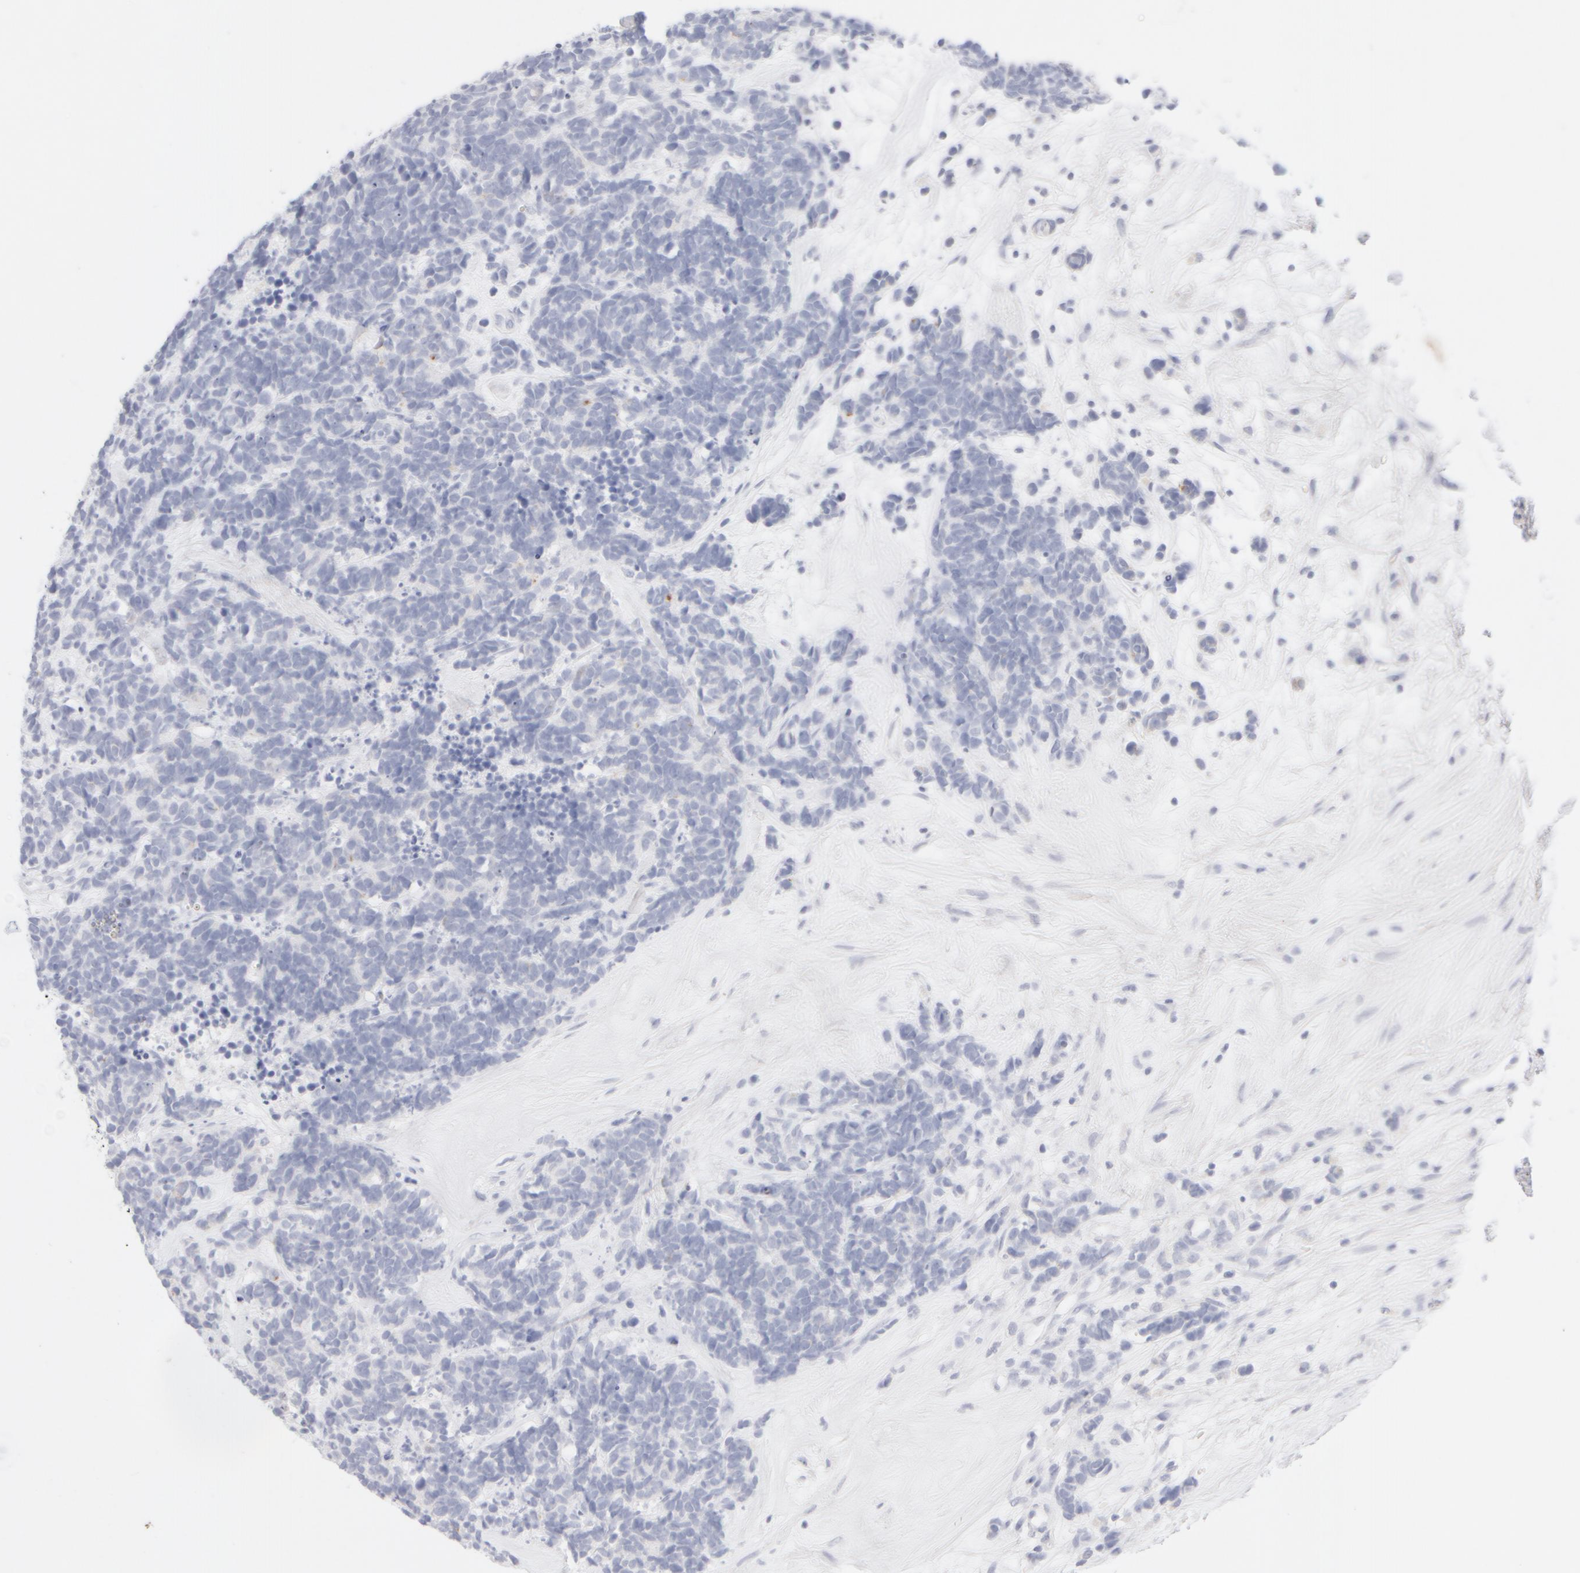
{"staining": {"intensity": "negative", "quantity": "none", "location": "none"}, "tissue": "carcinoid", "cell_type": "Tumor cells", "image_type": "cancer", "snomed": [{"axis": "morphology", "description": "Carcinoma, NOS"}, {"axis": "morphology", "description": "Carcinoid, malignant, NOS"}, {"axis": "topography", "description": "Urinary bladder"}], "caption": "Immunohistochemistry (IHC) of carcinoid demonstrates no positivity in tumor cells.", "gene": "KRT15", "patient": {"sex": "male", "age": 57}}